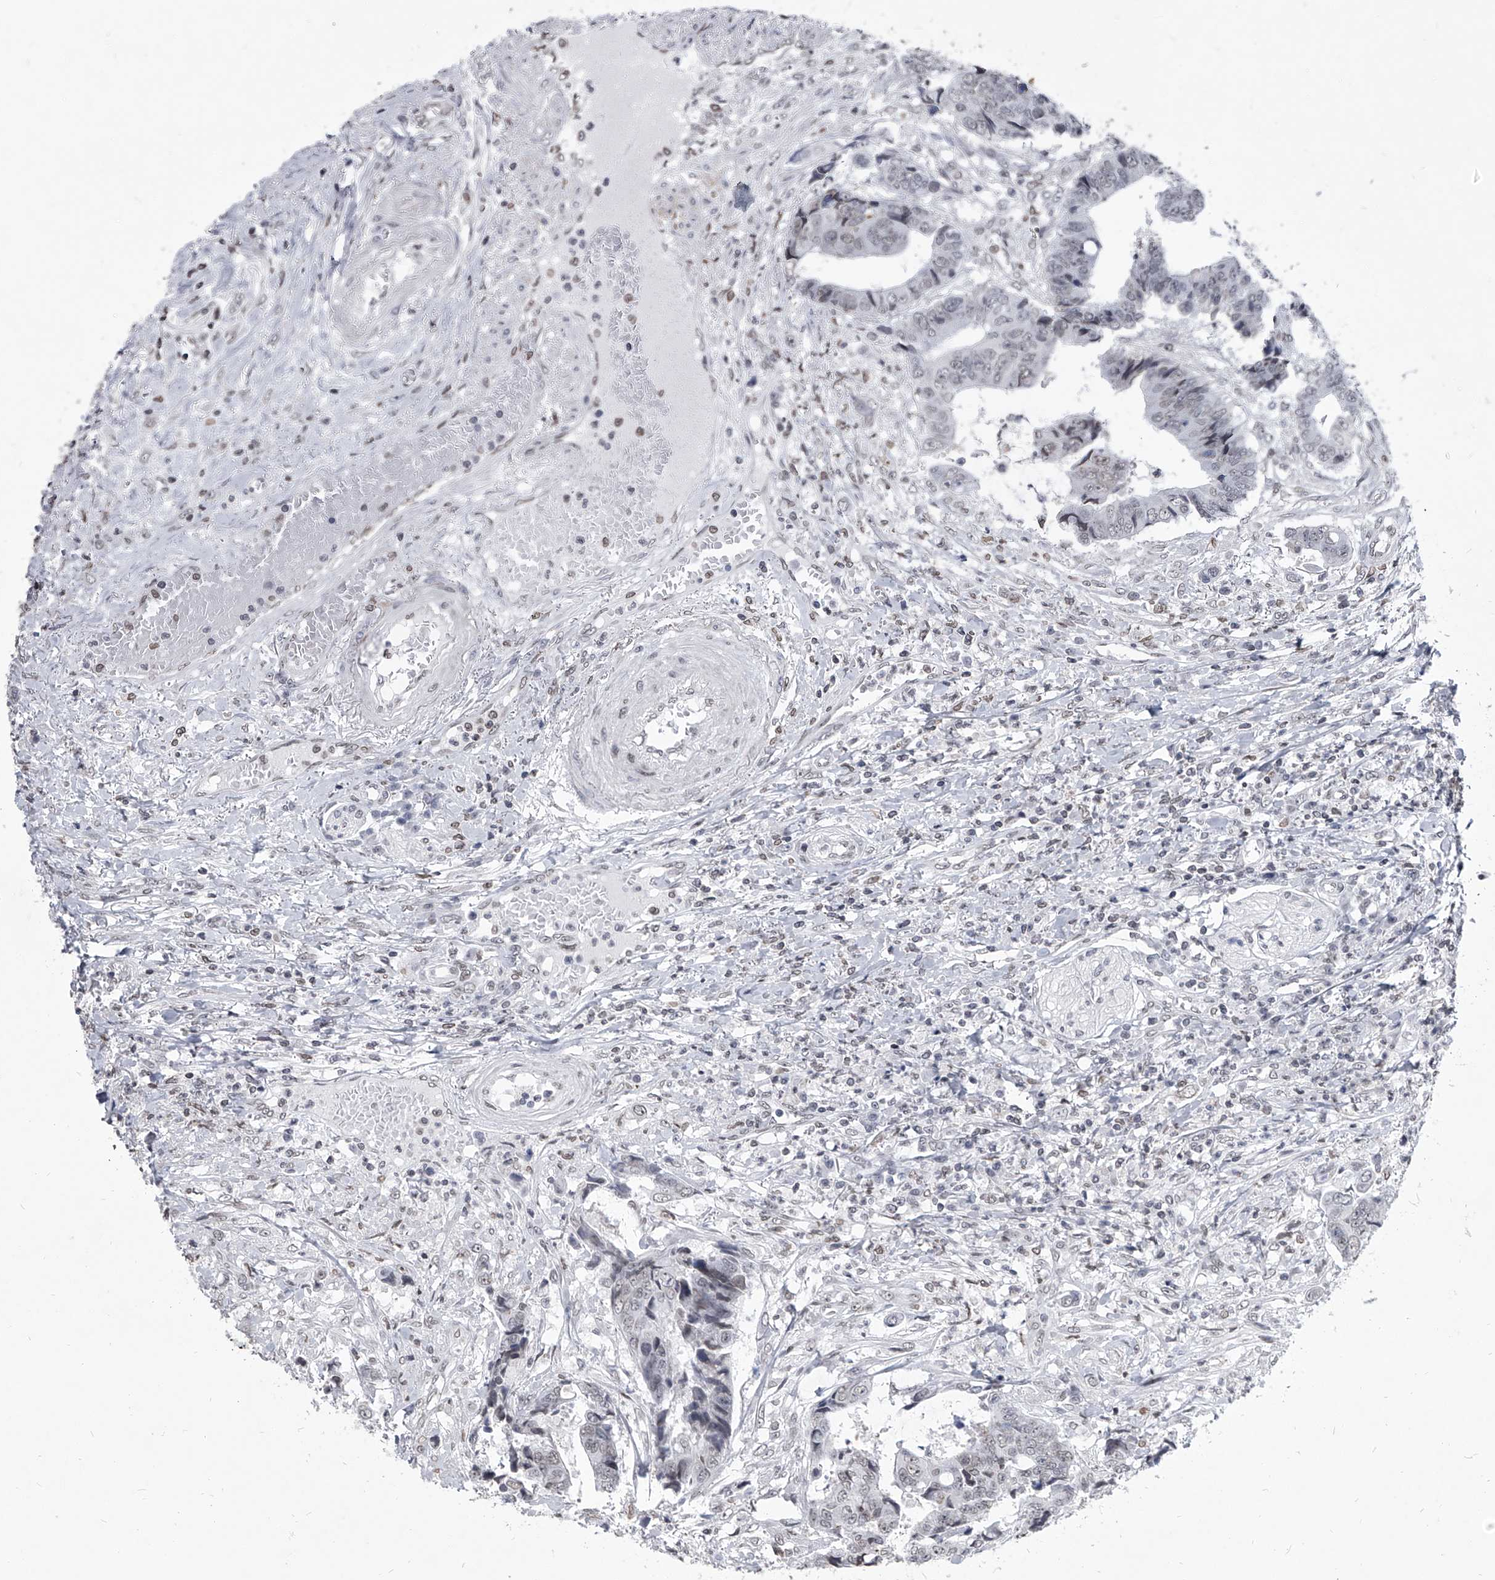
{"staining": {"intensity": "negative", "quantity": "none", "location": "none"}, "tissue": "colorectal cancer", "cell_type": "Tumor cells", "image_type": "cancer", "snomed": [{"axis": "morphology", "description": "Adenocarcinoma, NOS"}, {"axis": "topography", "description": "Rectum"}], "caption": "Micrograph shows no significant protein staining in tumor cells of colorectal cancer.", "gene": "PPIL4", "patient": {"sex": "male", "age": 84}}